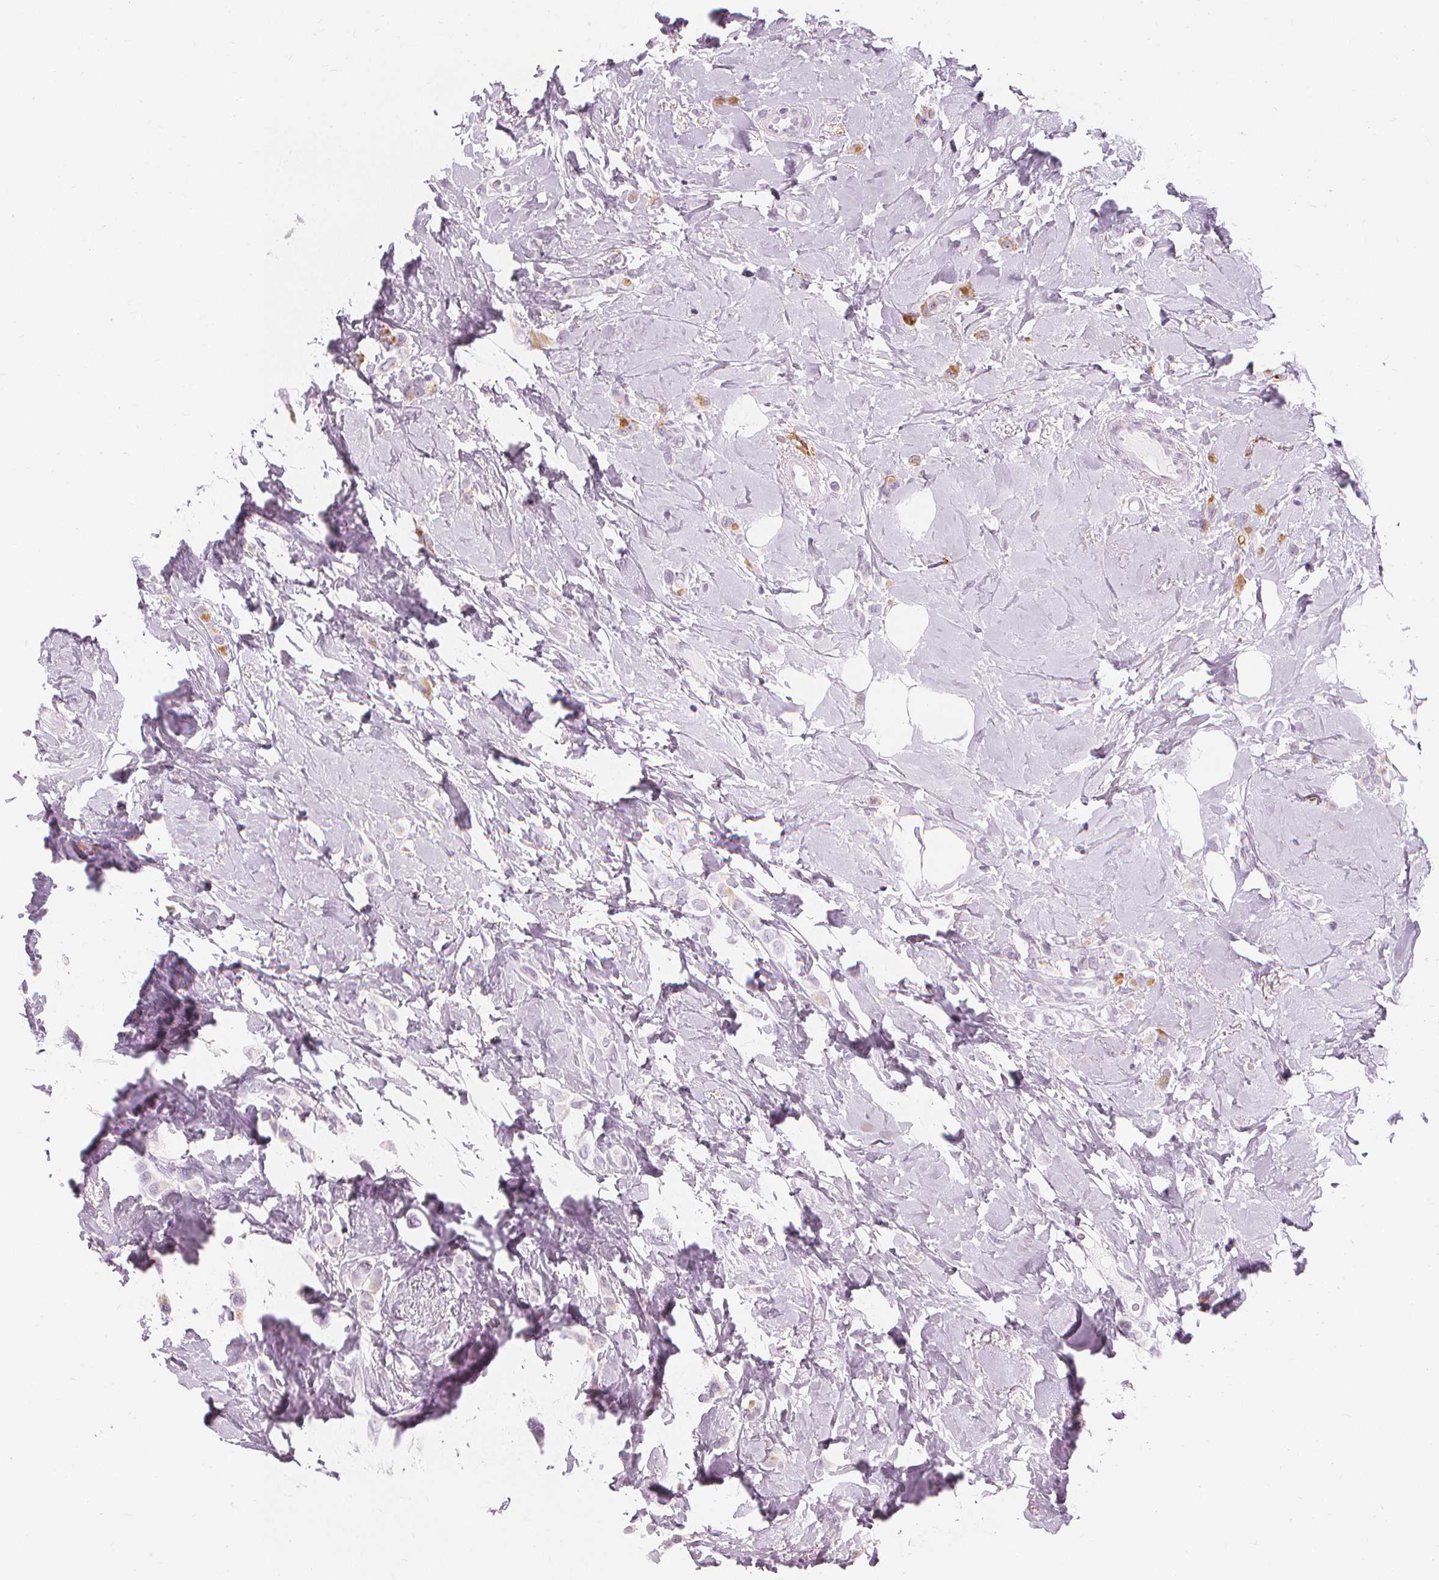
{"staining": {"intensity": "moderate", "quantity": "<25%", "location": "cytoplasmic/membranous"}, "tissue": "breast cancer", "cell_type": "Tumor cells", "image_type": "cancer", "snomed": [{"axis": "morphology", "description": "Lobular carcinoma"}, {"axis": "topography", "description": "Breast"}], "caption": "Immunohistochemistry micrograph of neoplastic tissue: breast cancer stained using immunohistochemistry (IHC) displays low levels of moderate protein expression localized specifically in the cytoplasmic/membranous of tumor cells, appearing as a cytoplasmic/membranous brown color.", "gene": "TFF1", "patient": {"sex": "female", "age": 66}}